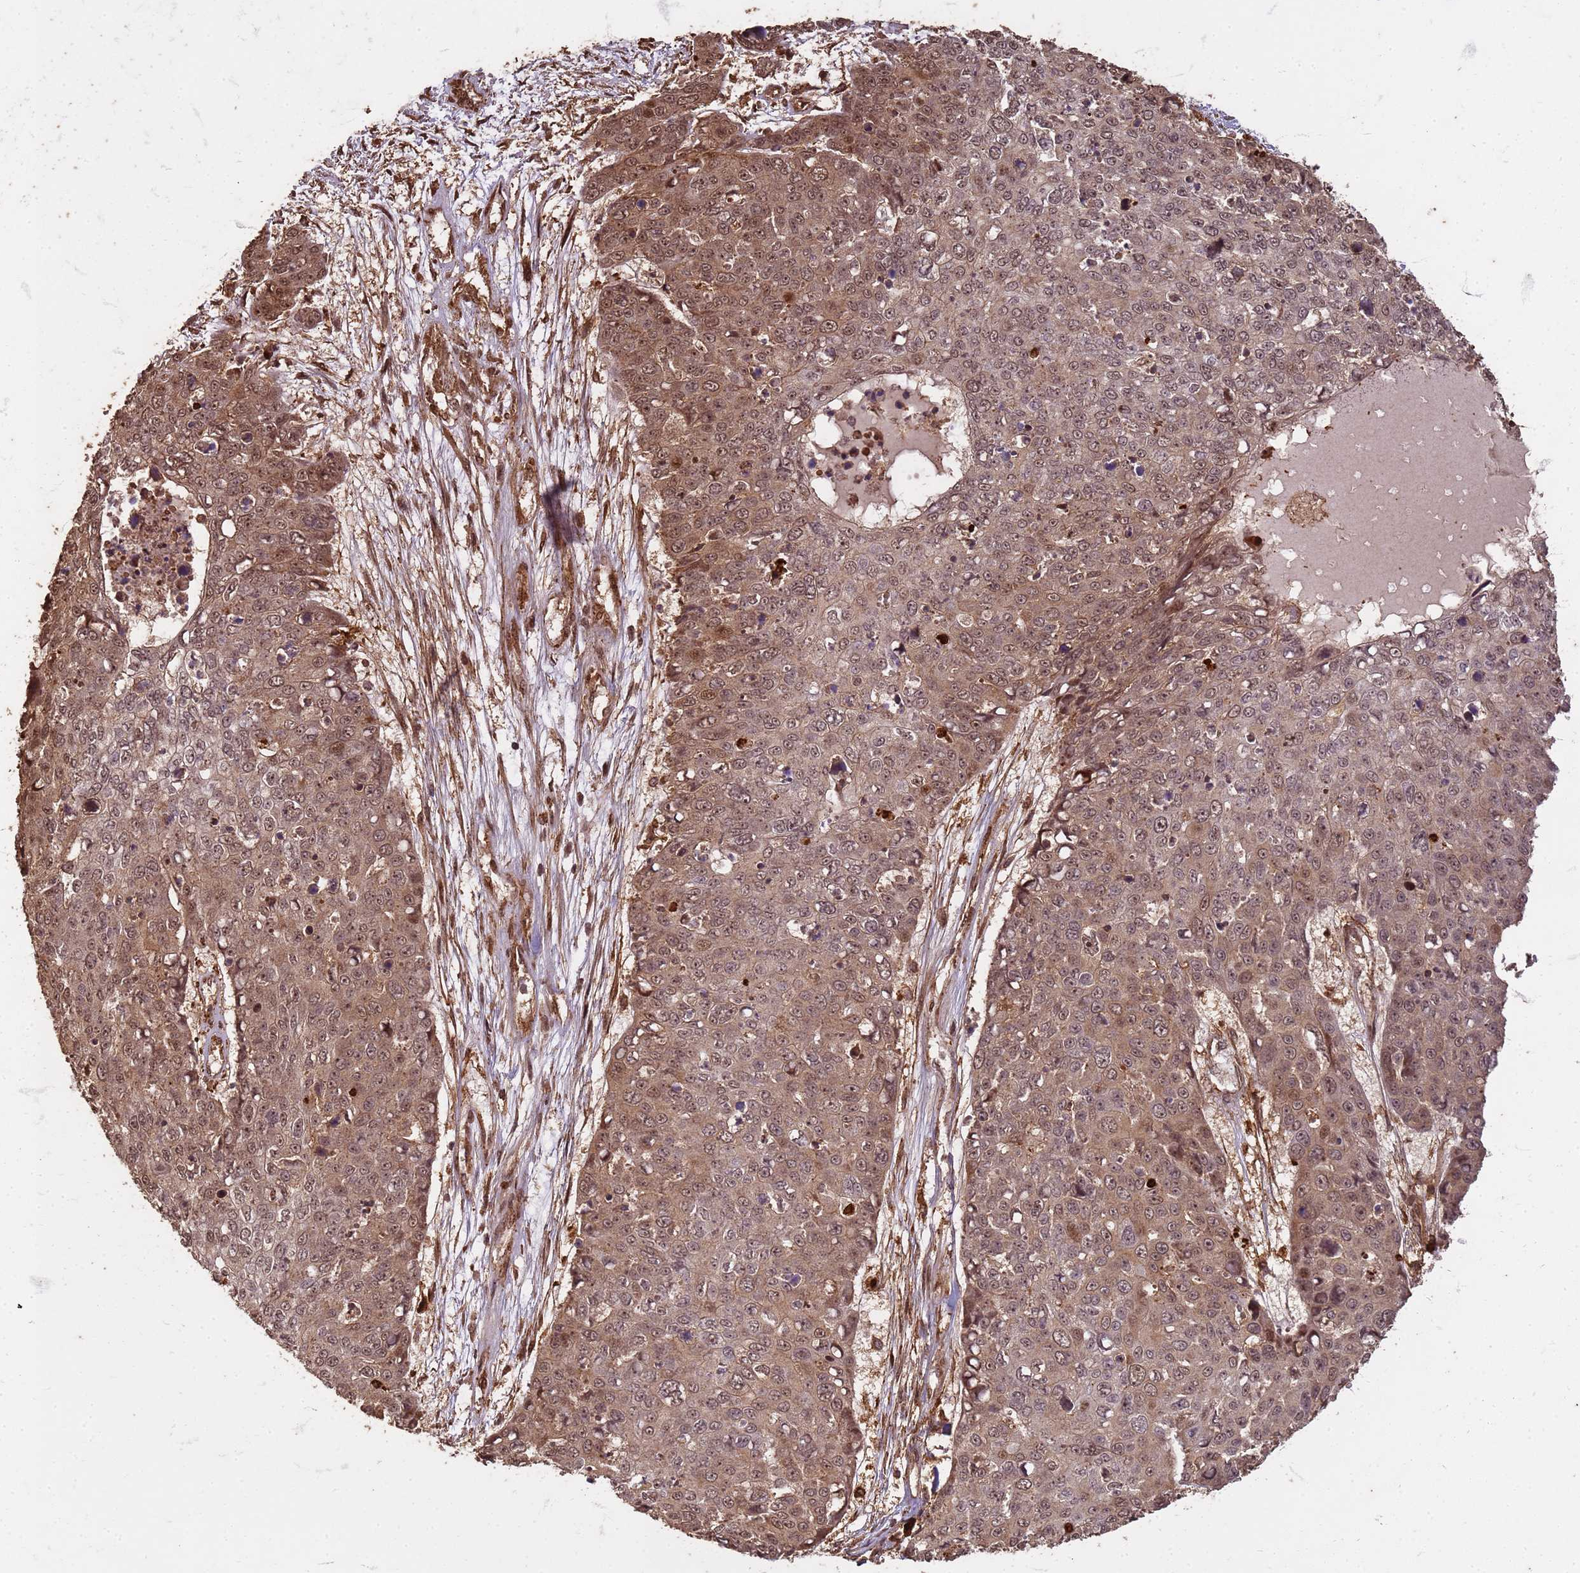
{"staining": {"intensity": "weak", "quantity": ">75%", "location": "cytoplasmic/membranous,nuclear"}, "tissue": "skin cancer", "cell_type": "Tumor cells", "image_type": "cancer", "snomed": [{"axis": "morphology", "description": "Squamous cell carcinoma, NOS"}, {"axis": "topography", "description": "Skin"}], "caption": "Skin squamous cell carcinoma was stained to show a protein in brown. There is low levels of weak cytoplasmic/membranous and nuclear staining in approximately >75% of tumor cells.", "gene": "KIF26A", "patient": {"sex": "male", "age": 71}}